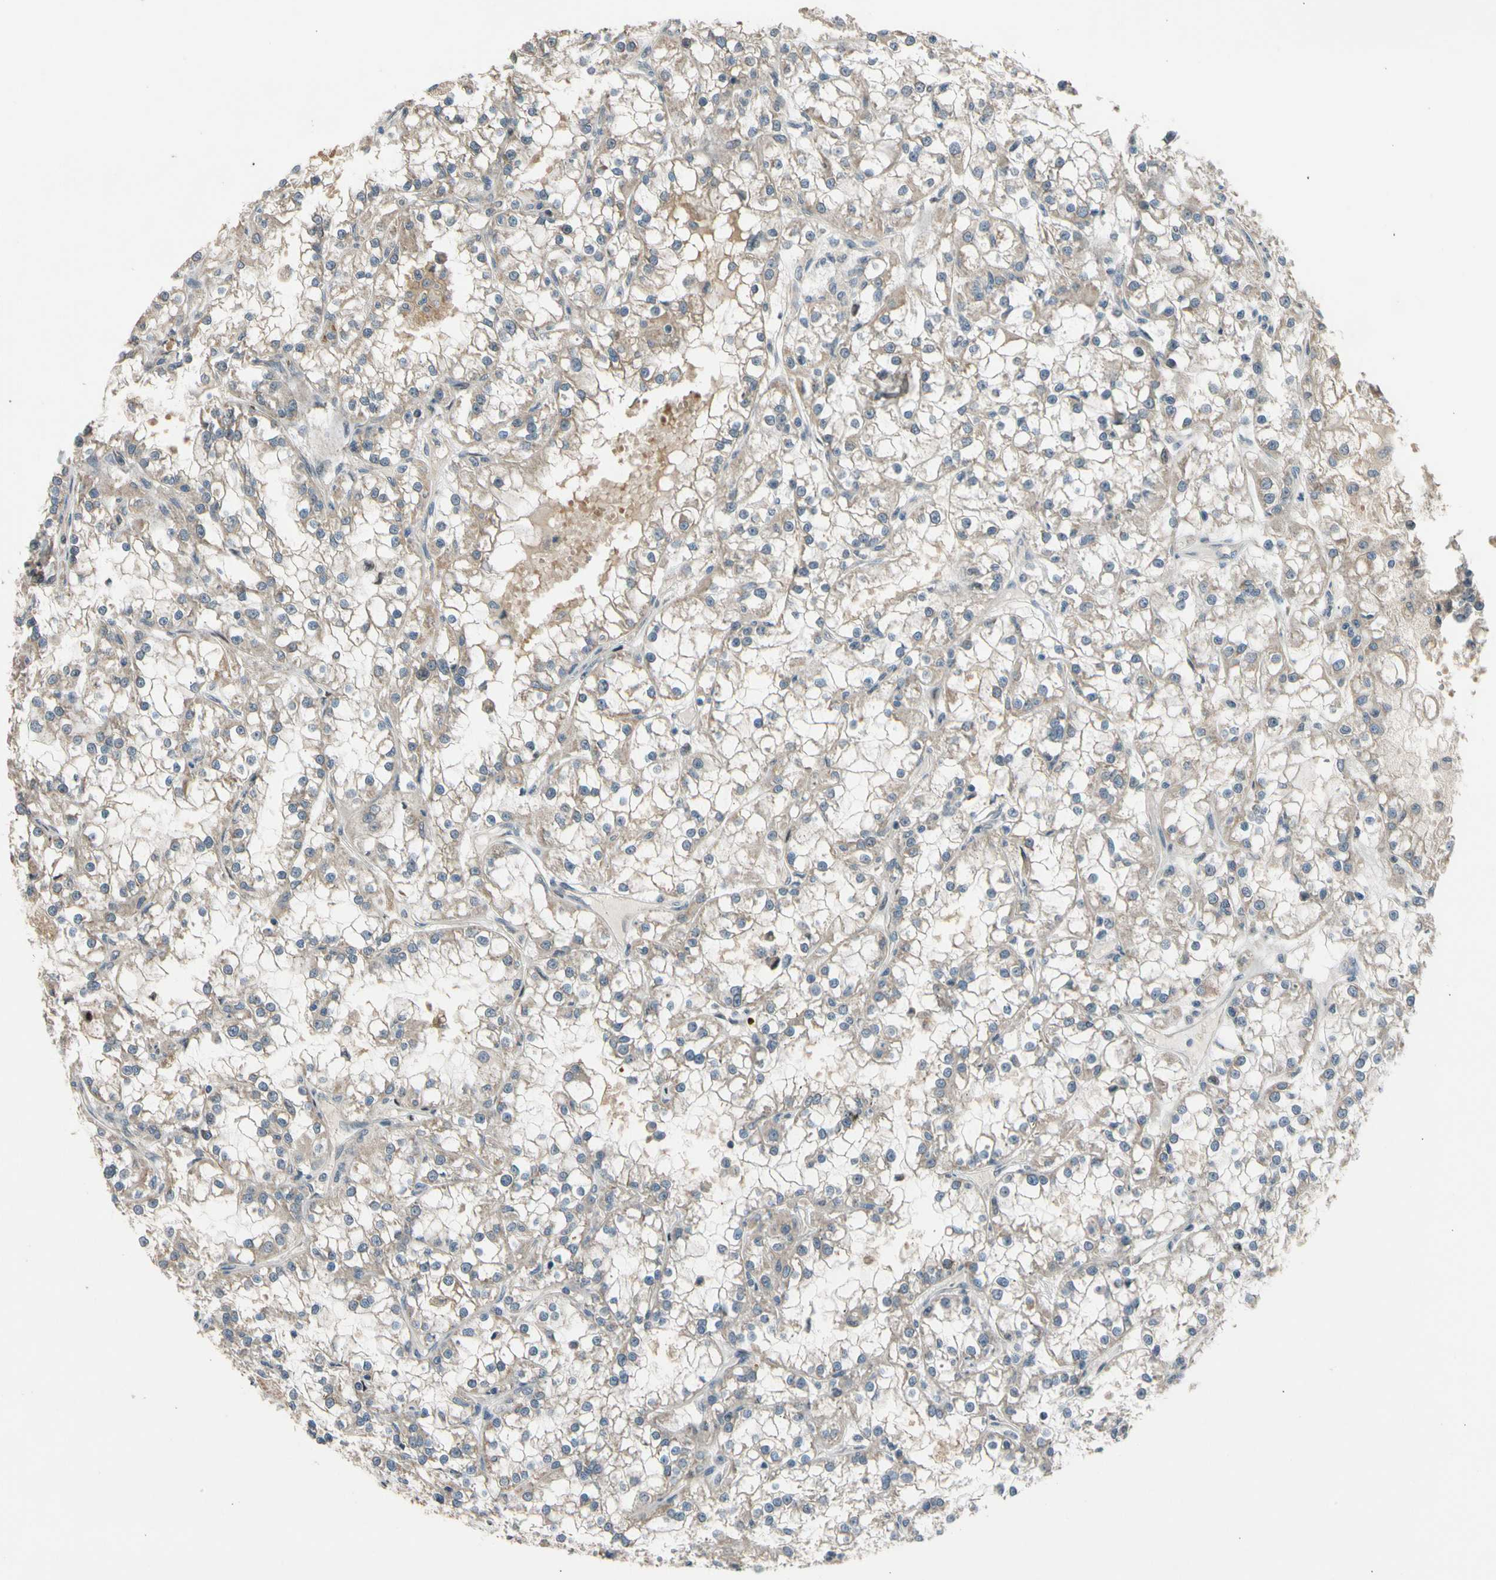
{"staining": {"intensity": "weak", "quantity": "25%-75%", "location": "cytoplasmic/membranous"}, "tissue": "renal cancer", "cell_type": "Tumor cells", "image_type": "cancer", "snomed": [{"axis": "morphology", "description": "Adenocarcinoma, NOS"}, {"axis": "topography", "description": "Kidney"}], "caption": "Protein staining of renal cancer tissue demonstrates weak cytoplasmic/membranous staining in approximately 25%-75% of tumor cells.", "gene": "ZNF184", "patient": {"sex": "female", "age": 52}}